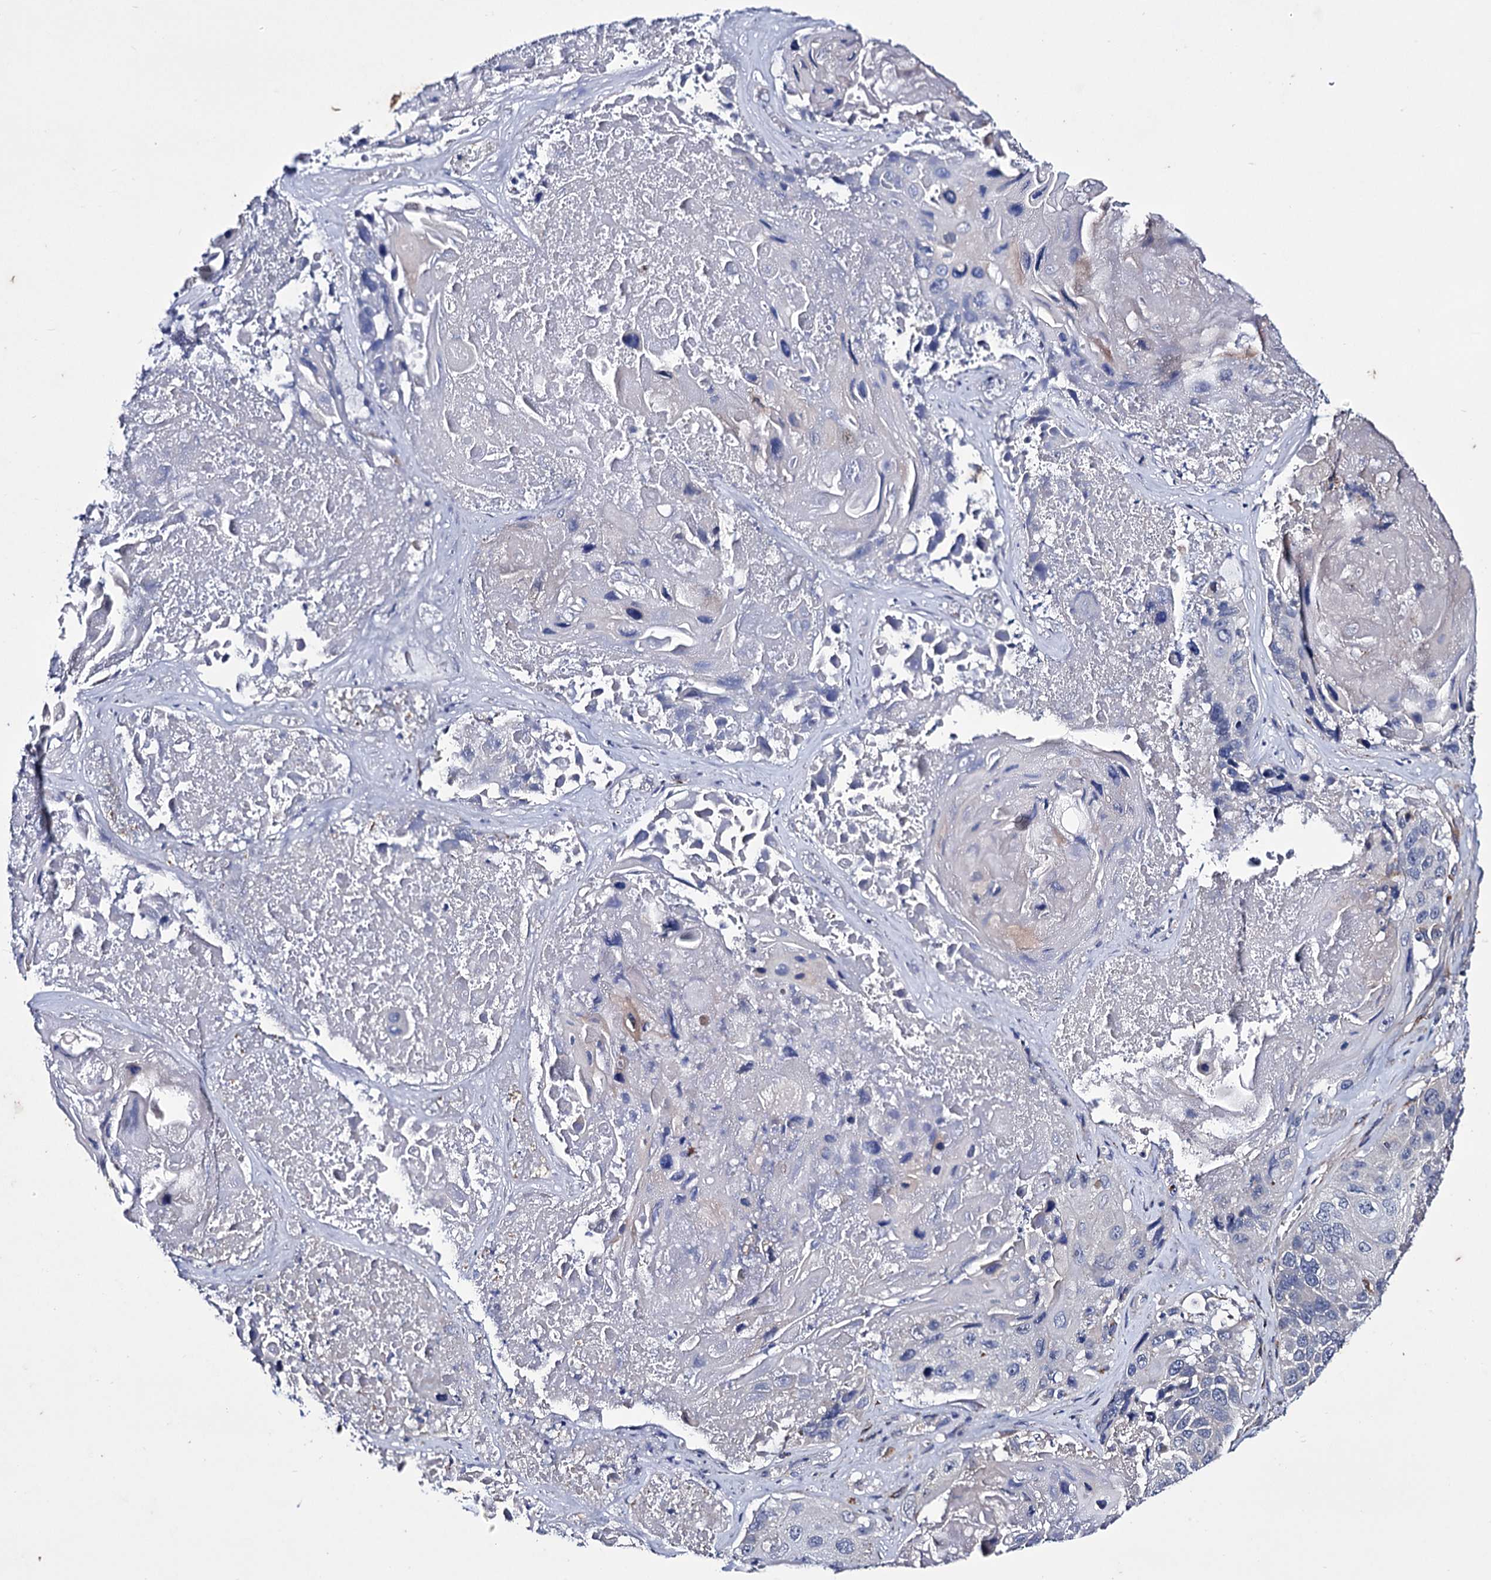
{"staining": {"intensity": "negative", "quantity": "none", "location": "none"}, "tissue": "lung cancer", "cell_type": "Tumor cells", "image_type": "cancer", "snomed": [{"axis": "morphology", "description": "Squamous cell carcinoma, NOS"}, {"axis": "topography", "description": "Lung"}], "caption": "This is a image of immunohistochemistry (IHC) staining of squamous cell carcinoma (lung), which shows no positivity in tumor cells.", "gene": "AXL", "patient": {"sex": "male", "age": 61}}